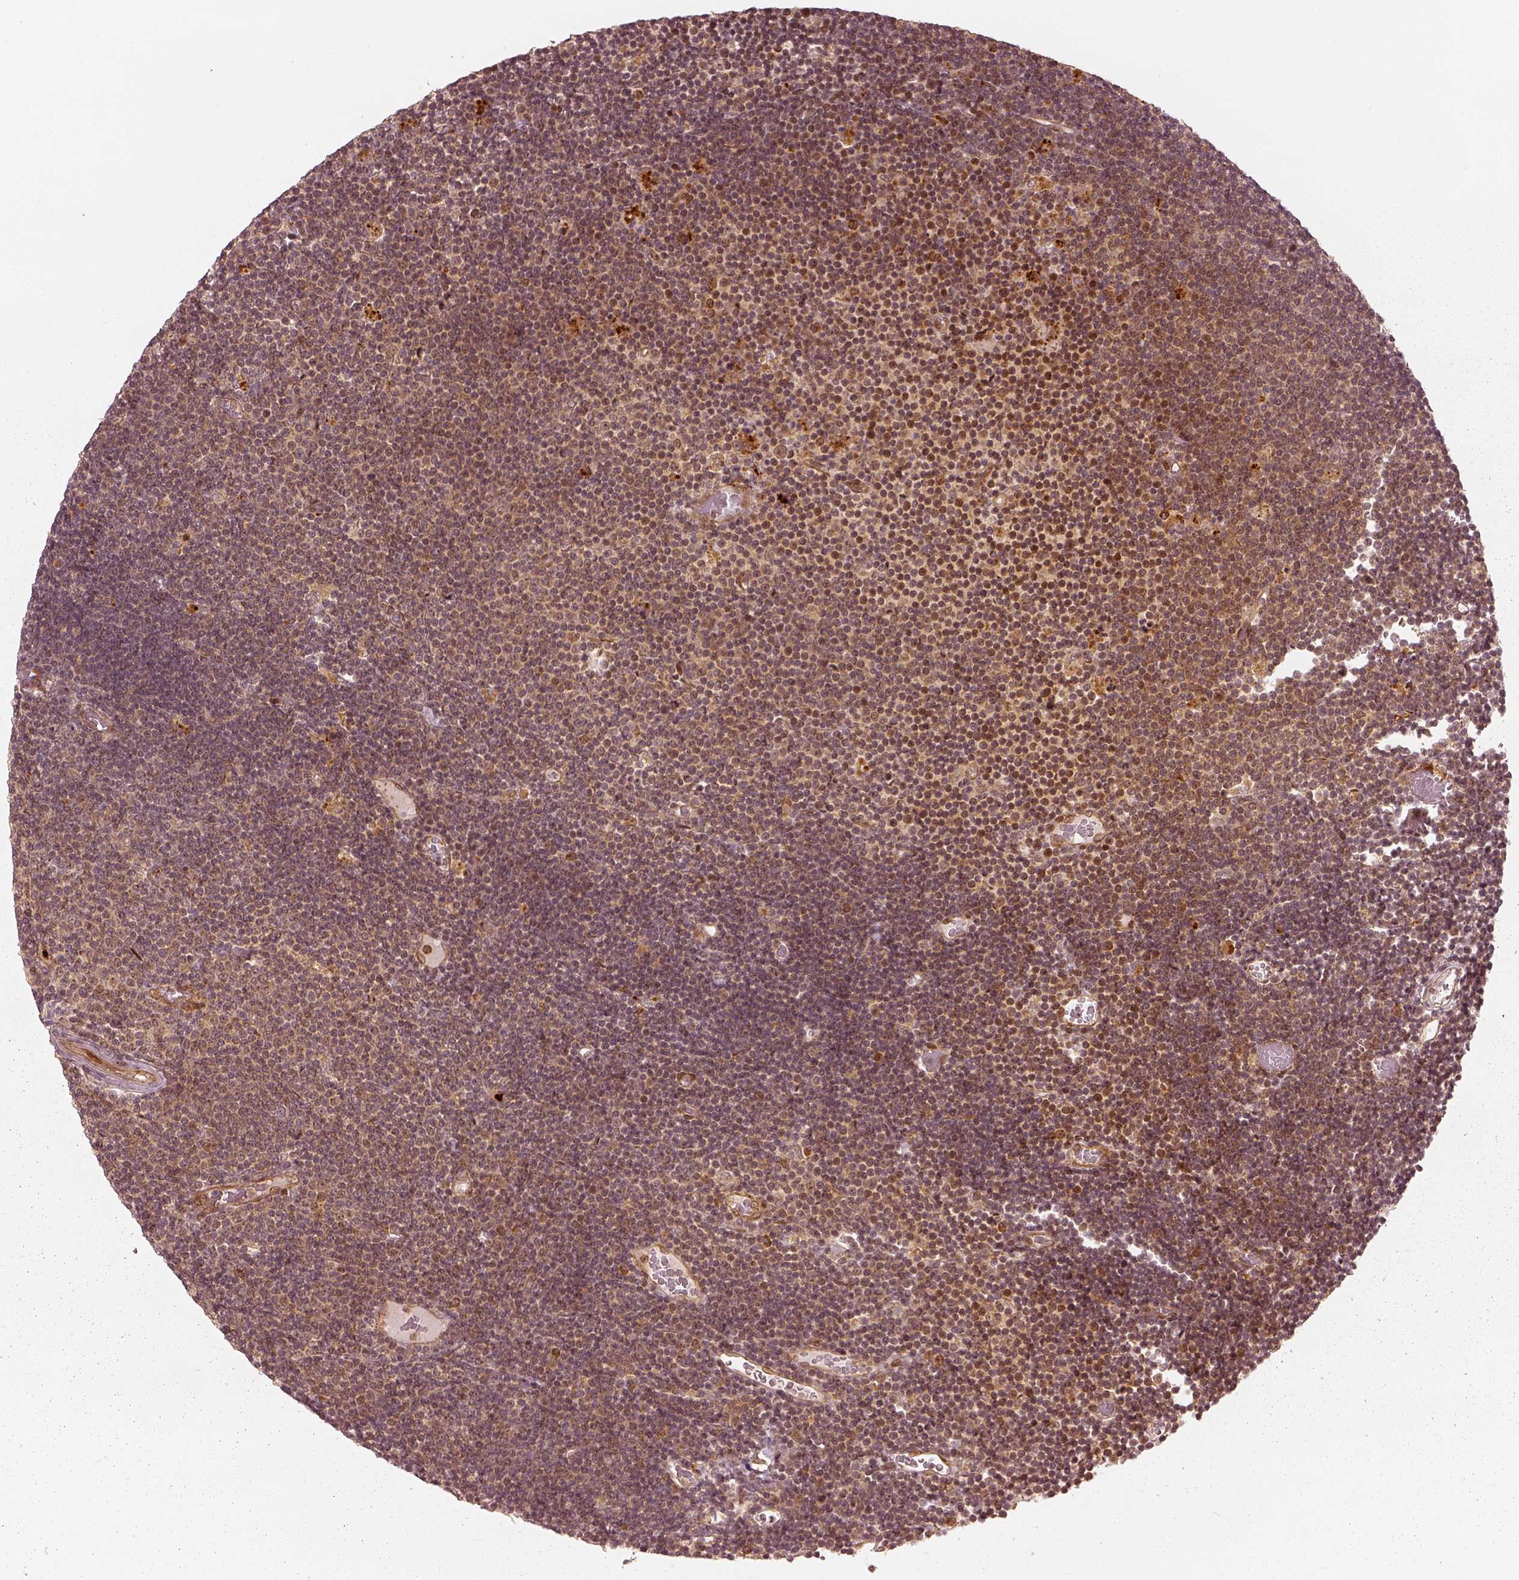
{"staining": {"intensity": "weak", "quantity": ">75%", "location": "cytoplasmic/membranous"}, "tissue": "lymphoma", "cell_type": "Tumor cells", "image_type": "cancer", "snomed": [{"axis": "morphology", "description": "Malignant lymphoma, non-Hodgkin's type, Low grade"}, {"axis": "topography", "description": "Brain"}], "caption": "The micrograph displays immunohistochemical staining of low-grade malignant lymphoma, non-Hodgkin's type. There is weak cytoplasmic/membranous positivity is appreciated in about >75% of tumor cells. (Brightfield microscopy of DAB IHC at high magnification).", "gene": "SLC12A9", "patient": {"sex": "female", "age": 66}}